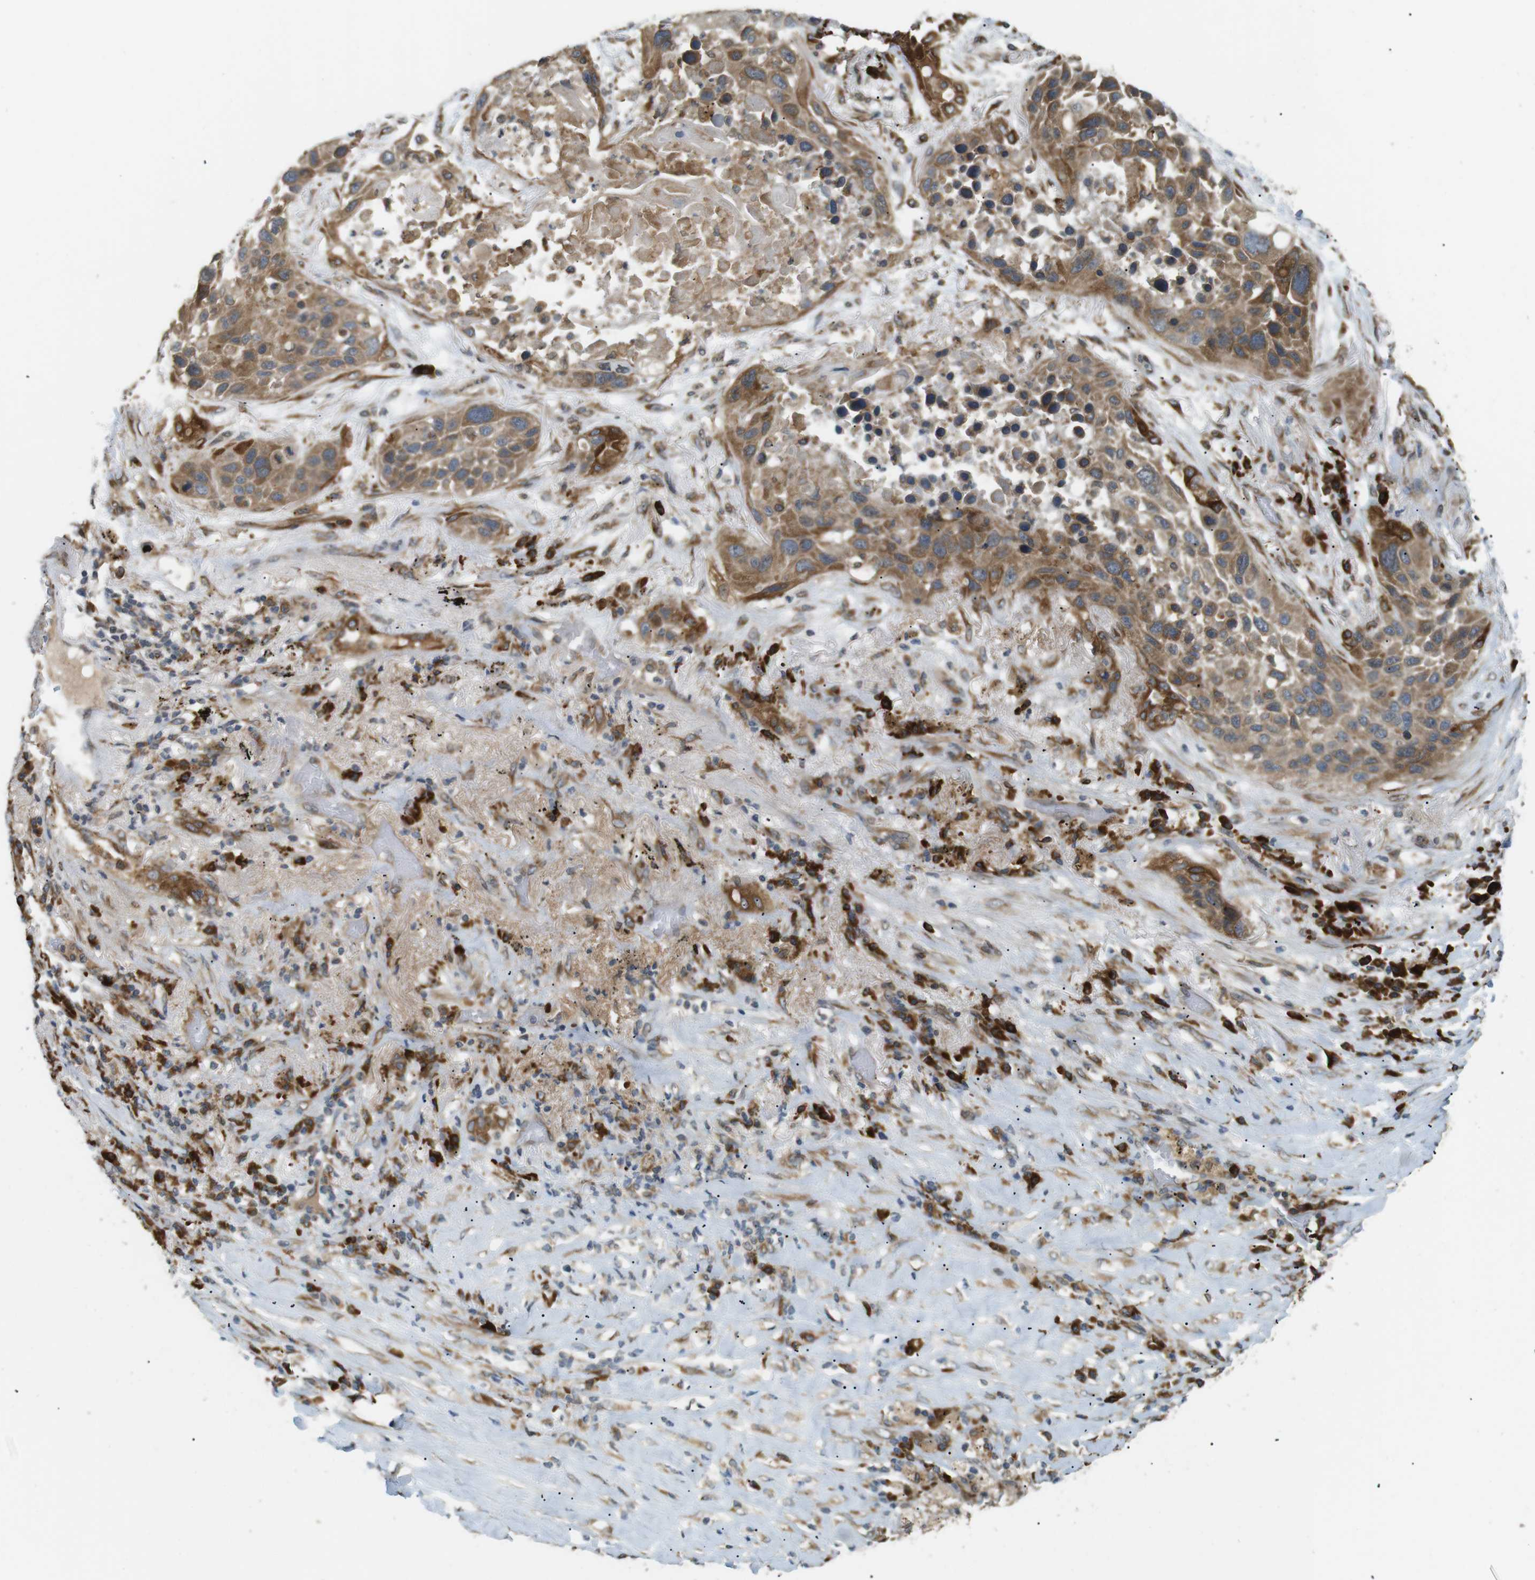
{"staining": {"intensity": "moderate", "quantity": ">75%", "location": "cytoplasmic/membranous"}, "tissue": "lung cancer", "cell_type": "Tumor cells", "image_type": "cancer", "snomed": [{"axis": "morphology", "description": "Squamous cell carcinoma, NOS"}, {"axis": "topography", "description": "Lung"}], "caption": "About >75% of tumor cells in human lung squamous cell carcinoma show moderate cytoplasmic/membranous protein staining as visualized by brown immunohistochemical staining.", "gene": "TMED4", "patient": {"sex": "male", "age": 57}}